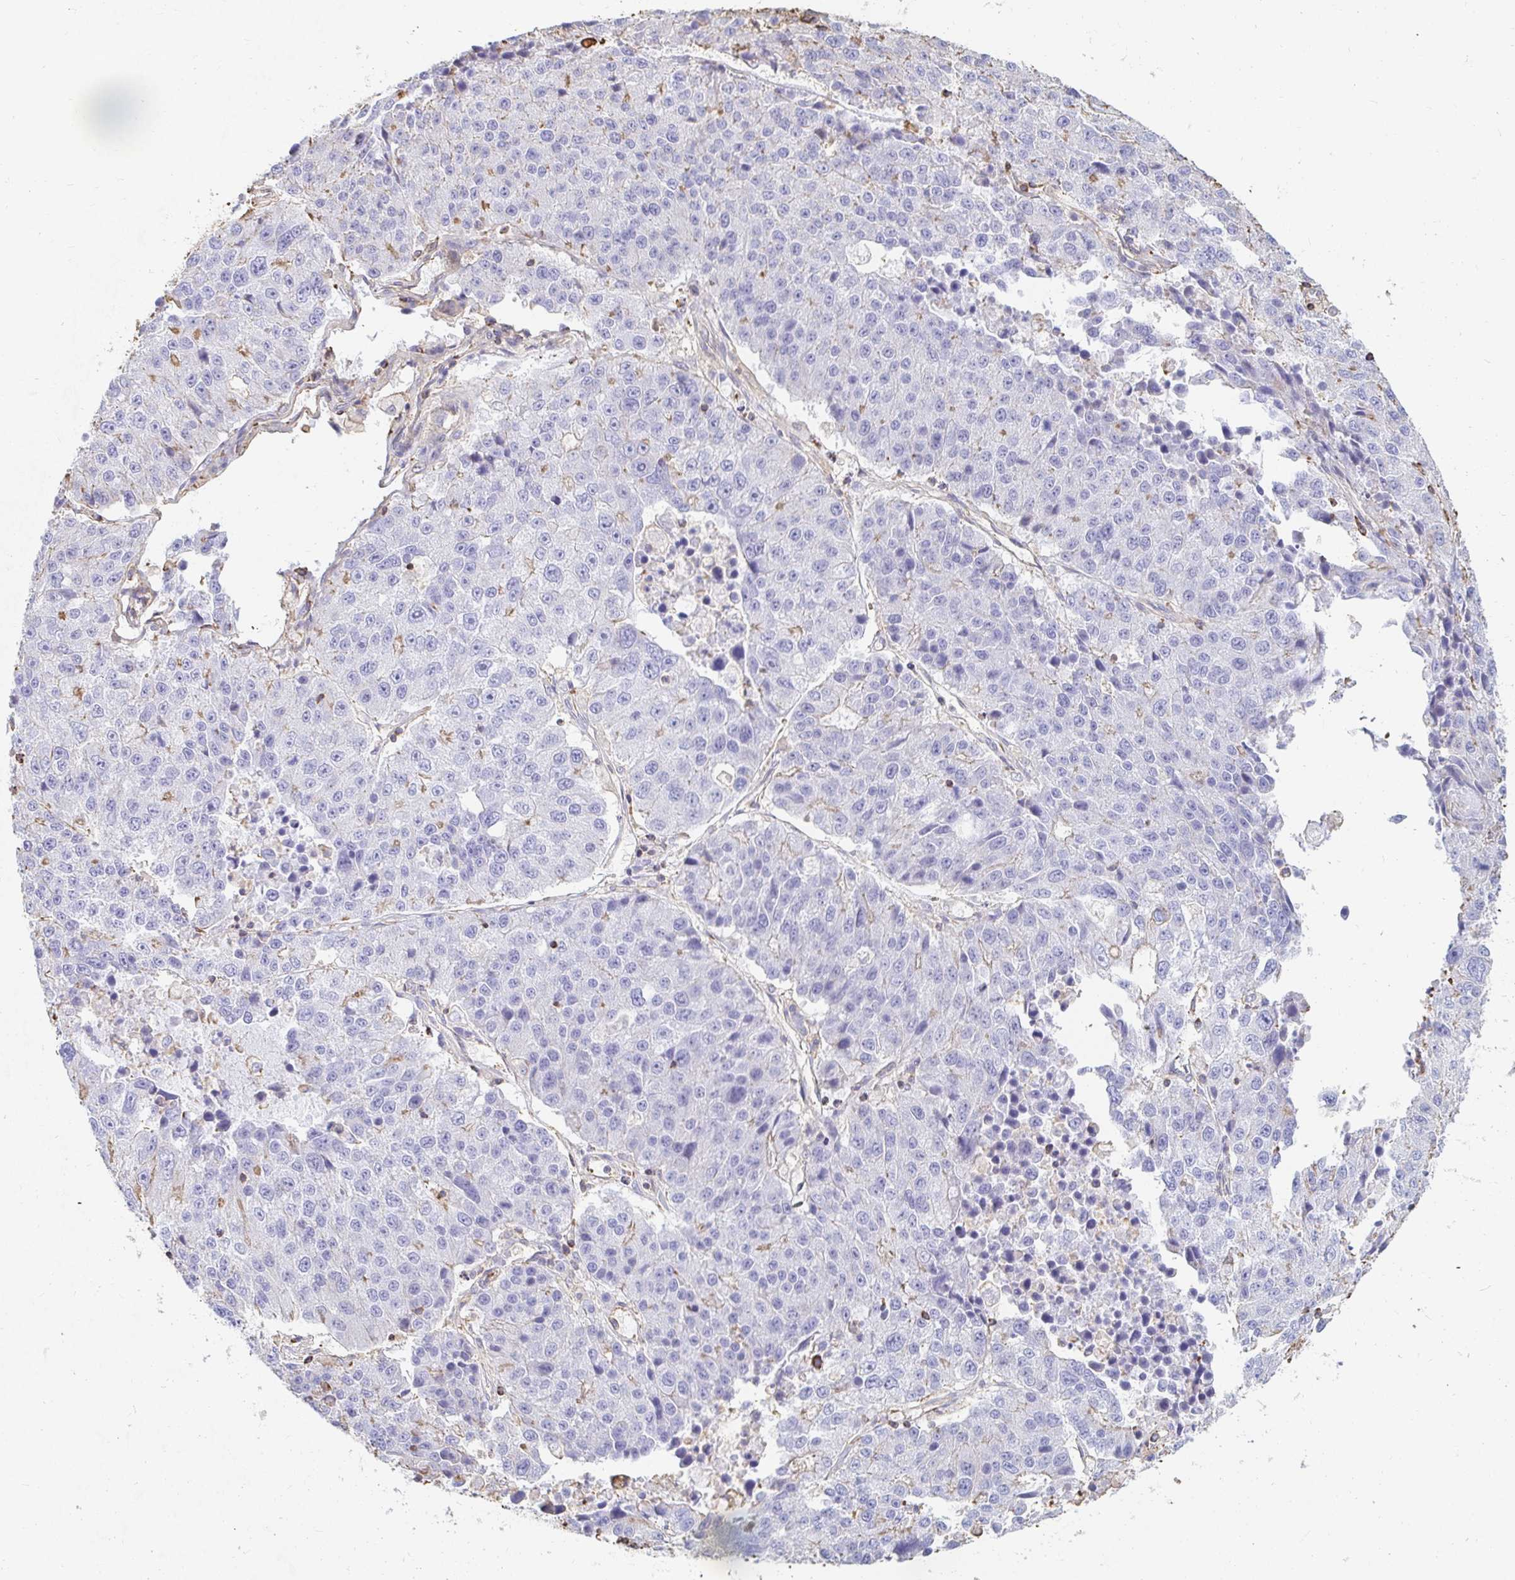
{"staining": {"intensity": "negative", "quantity": "none", "location": "none"}, "tissue": "stomach cancer", "cell_type": "Tumor cells", "image_type": "cancer", "snomed": [{"axis": "morphology", "description": "Adenocarcinoma, NOS"}, {"axis": "topography", "description": "Stomach"}], "caption": "Human stomach adenocarcinoma stained for a protein using IHC displays no expression in tumor cells.", "gene": "PTPN14", "patient": {"sex": "male", "age": 71}}